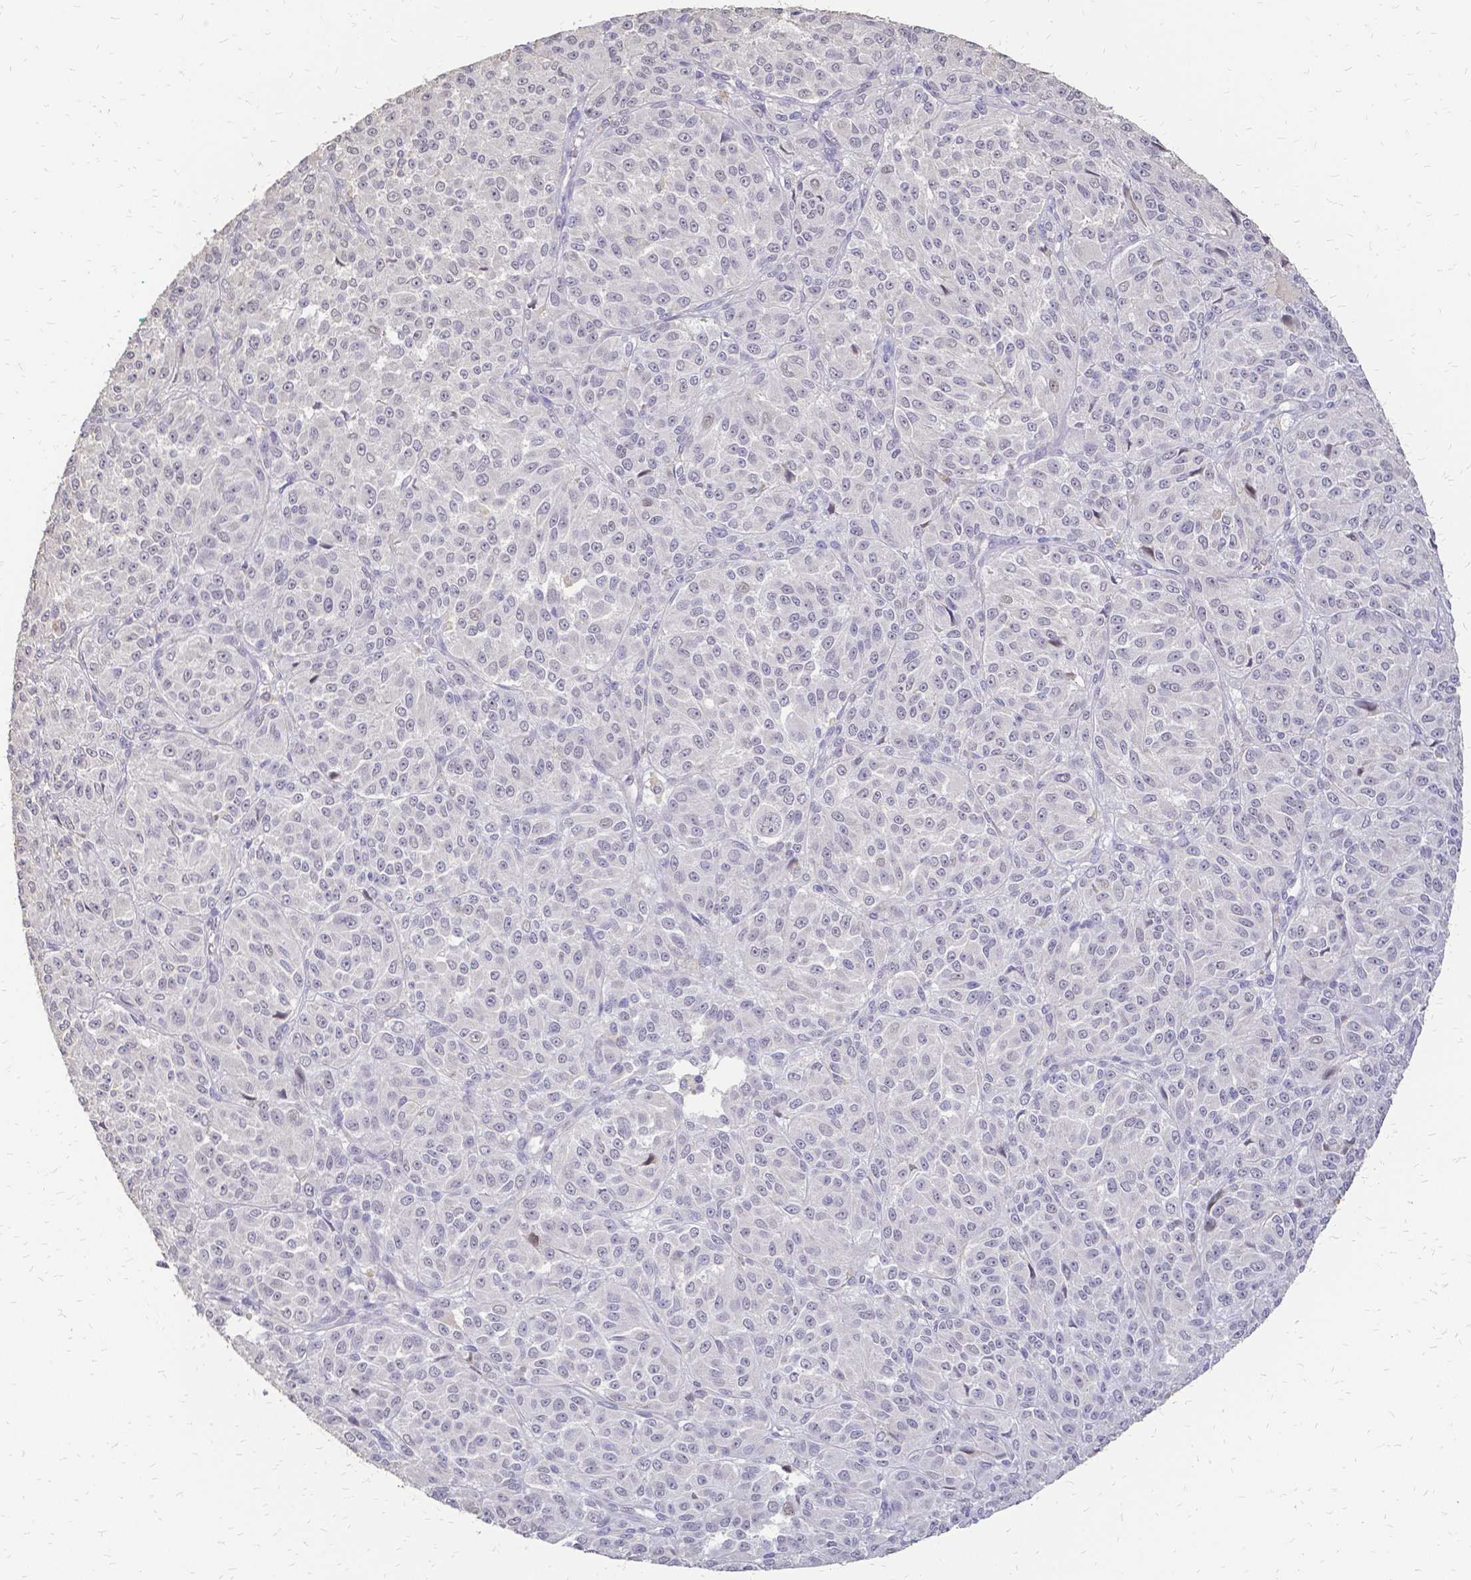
{"staining": {"intensity": "negative", "quantity": "none", "location": "none"}, "tissue": "melanoma", "cell_type": "Tumor cells", "image_type": "cancer", "snomed": [{"axis": "morphology", "description": "Malignant melanoma, Metastatic site"}, {"axis": "topography", "description": "Brain"}], "caption": "This is an immunohistochemistry image of malignant melanoma (metastatic site). There is no positivity in tumor cells.", "gene": "CIB1", "patient": {"sex": "female", "age": 56}}